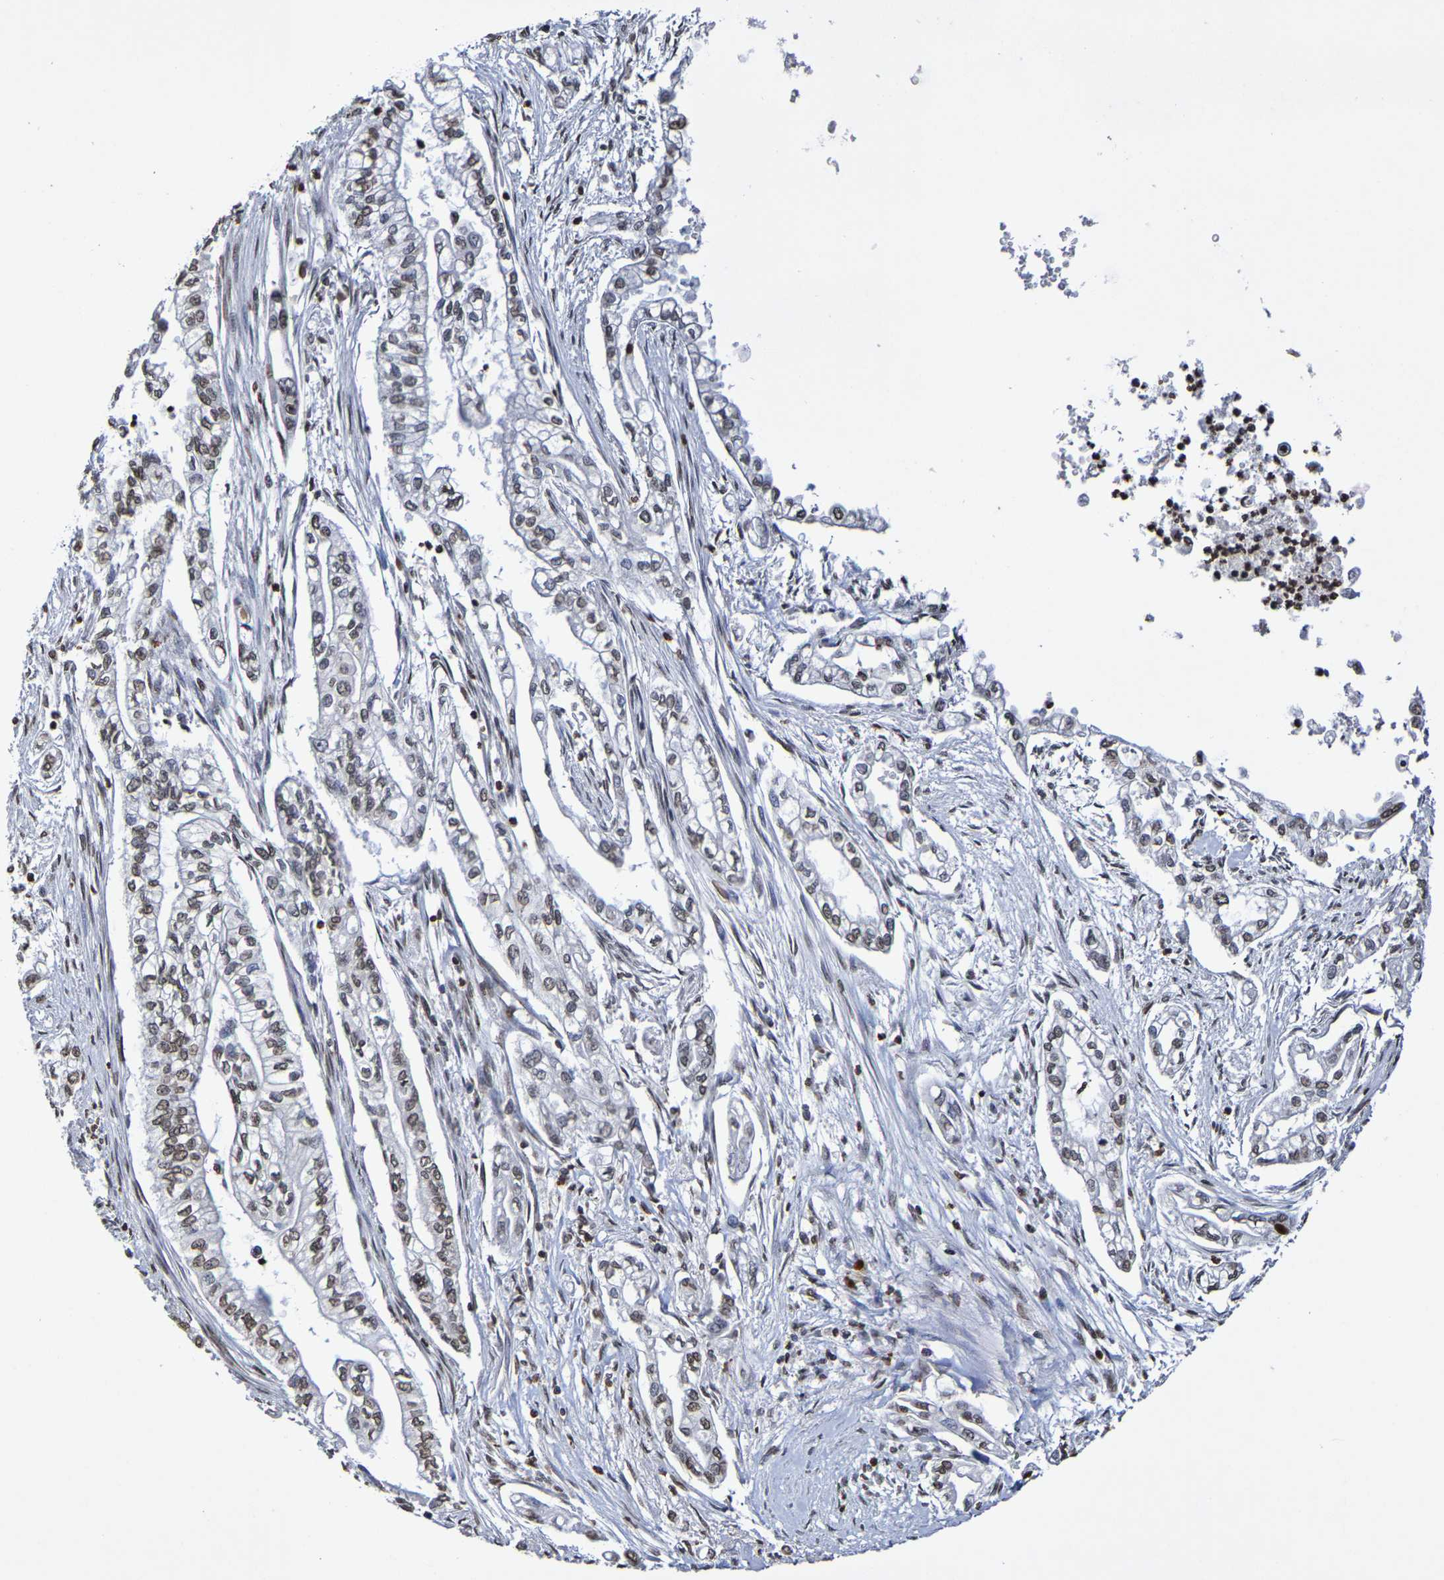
{"staining": {"intensity": "weak", "quantity": ">75%", "location": "nuclear"}, "tissue": "pancreatic cancer", "cell_type": "Tumor cells", "image_type": "cancer", "snomed": [{"axis": "morphology", "description": "Normal tissue, NOS"}, {"axis": "topography", "description": "Pancreas"}], "caption": "Approximately >75% of tumor cells in pancreatic cancer demonstrate weak nuclear protein positivity as visualized by brown immunohistochemical staining.", "gene": "ATF4", "patient": {"sex": "male", "age": 42}}